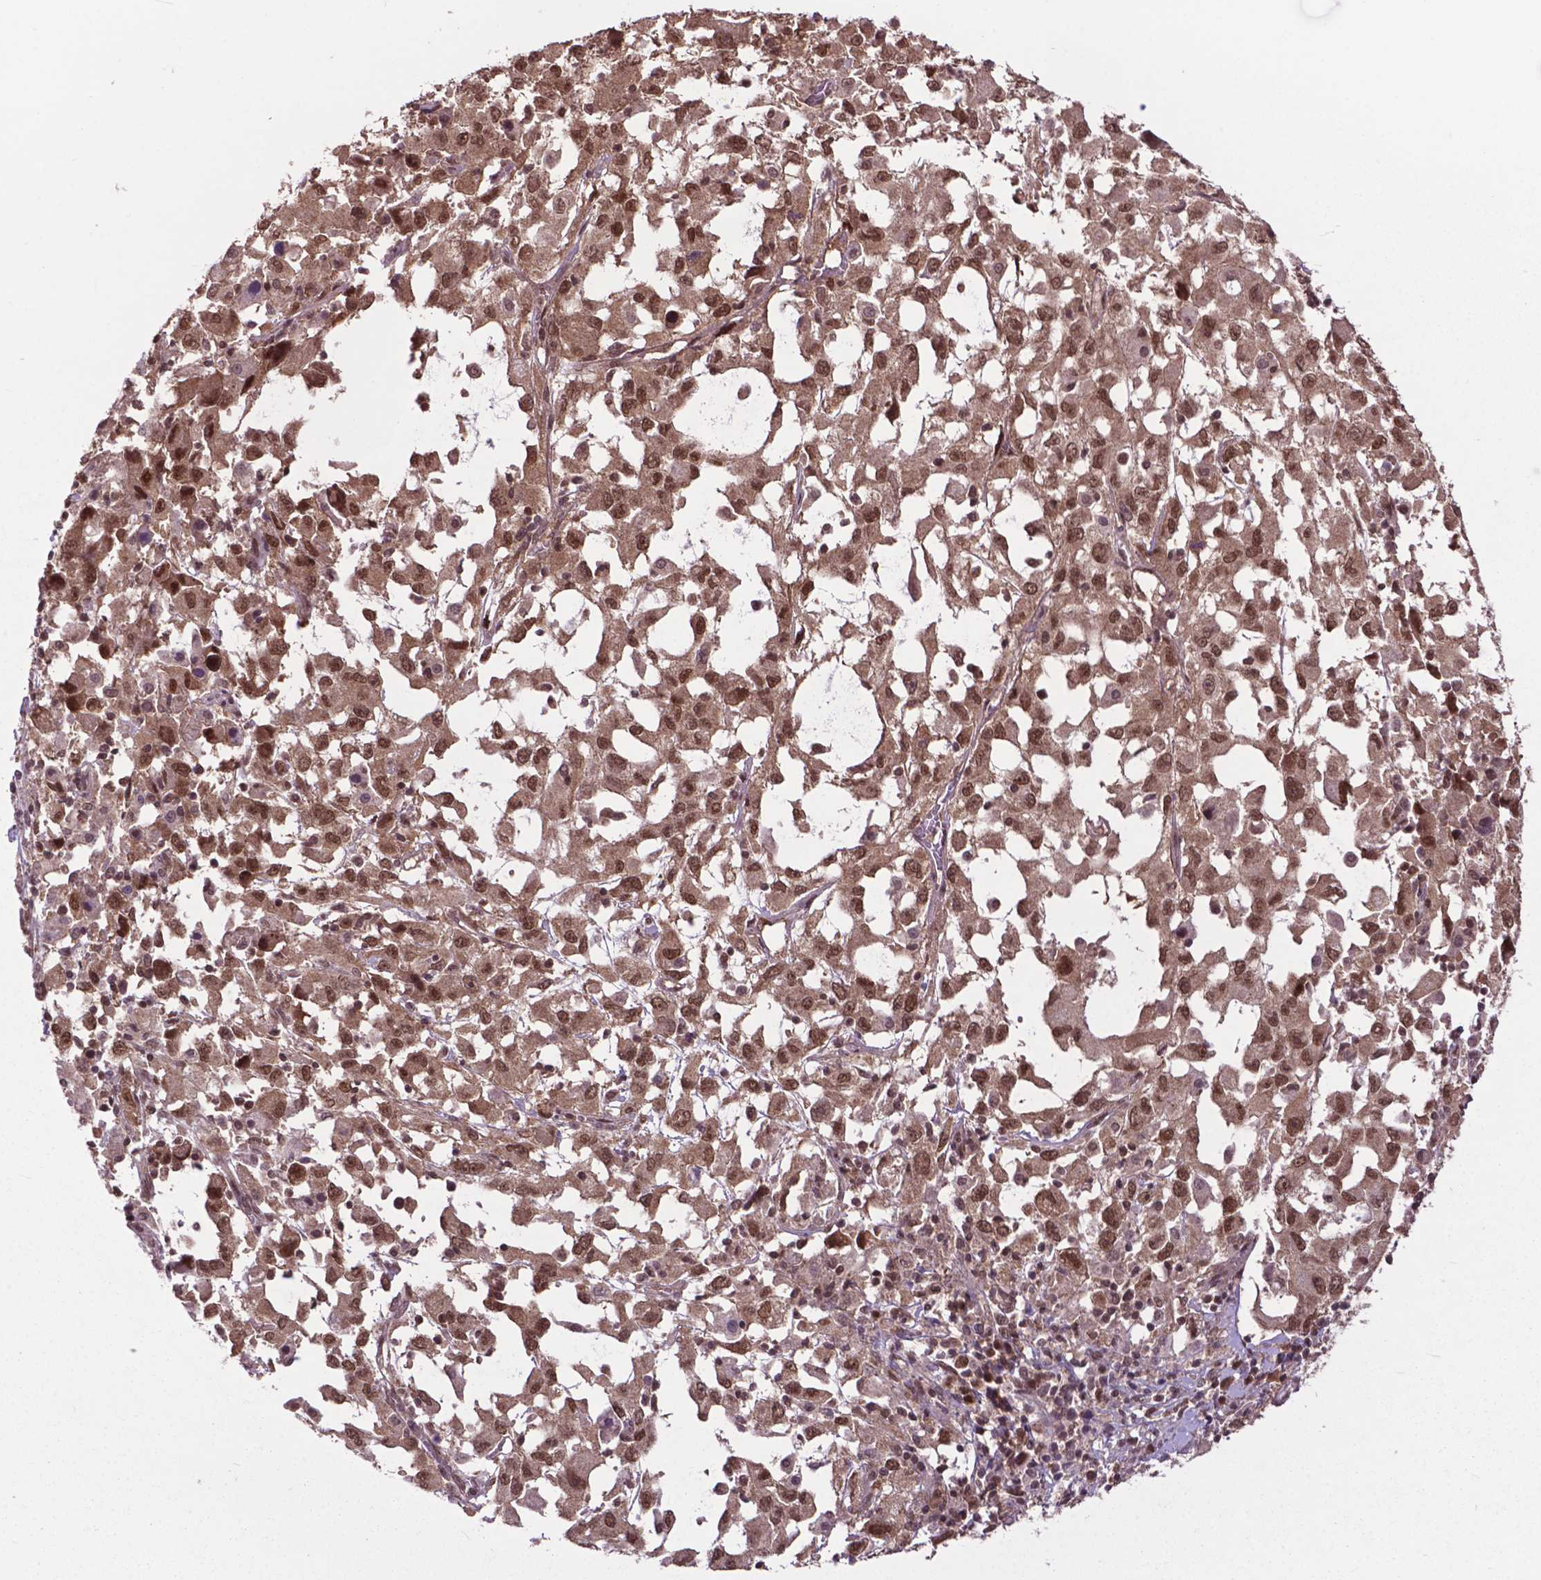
{"staining": {"intensity": "moderate", "quantity": ">75%", "location": "cytoplasmic/membranous,nuclear"}, "tissue": "melanoma", "cell_type": "Tumor cells", "image_type": "cancer", "snomed": [{"axis": "morphology", "description": "Malignant melanoma, Metastatic site"}, {"axis": "topography", "description": "Soft tissue"}], "caption": "DAB immunohistochemical staining of melanoma shows moderate cytoplasmic/membranous and nuclear protein expression in about >75% of tumor cells.", "gene": "FAF1", "patient": {"sex": "male", "age": 50}}